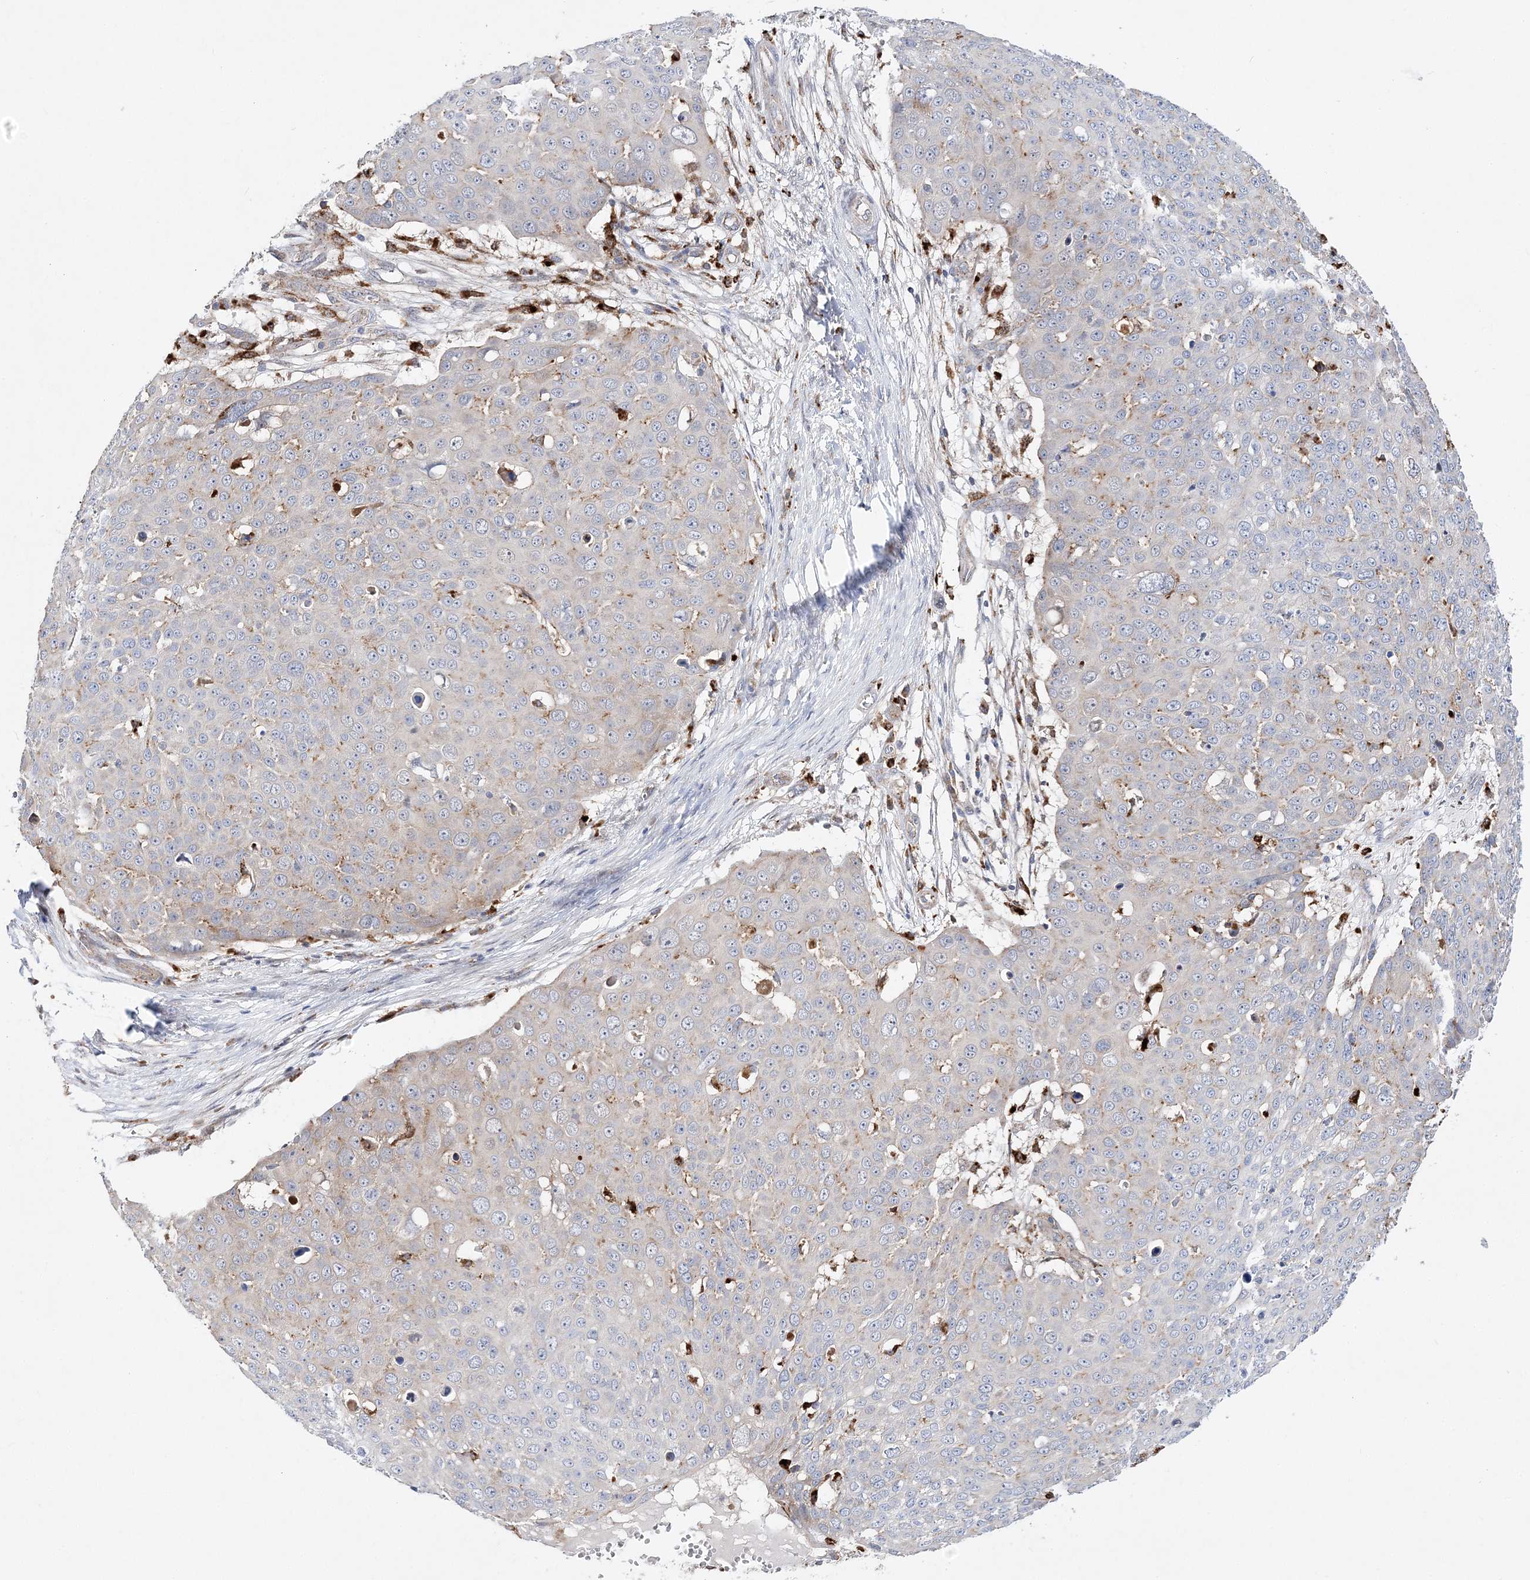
{"staining": {"intensity": "weak", "quantity": "<25%", "location": "cytoplasmic/membranous"}, "tissue": "skin cancer", "cell_type": "Tumor cells", "image_type": "cancer", "snomed": [{"axis": "morphology", "description": "Squamous cell carcinoma, NOS"}, {"axis": "topography", "description": "Skin"}], "caption": "A histopathology image of skin squamous cell carcinoma stained for a protein exhibits no brown staining in tumor cells.", "gene": "C3orf38", "patient": {"sex": "male", "age": 71}}